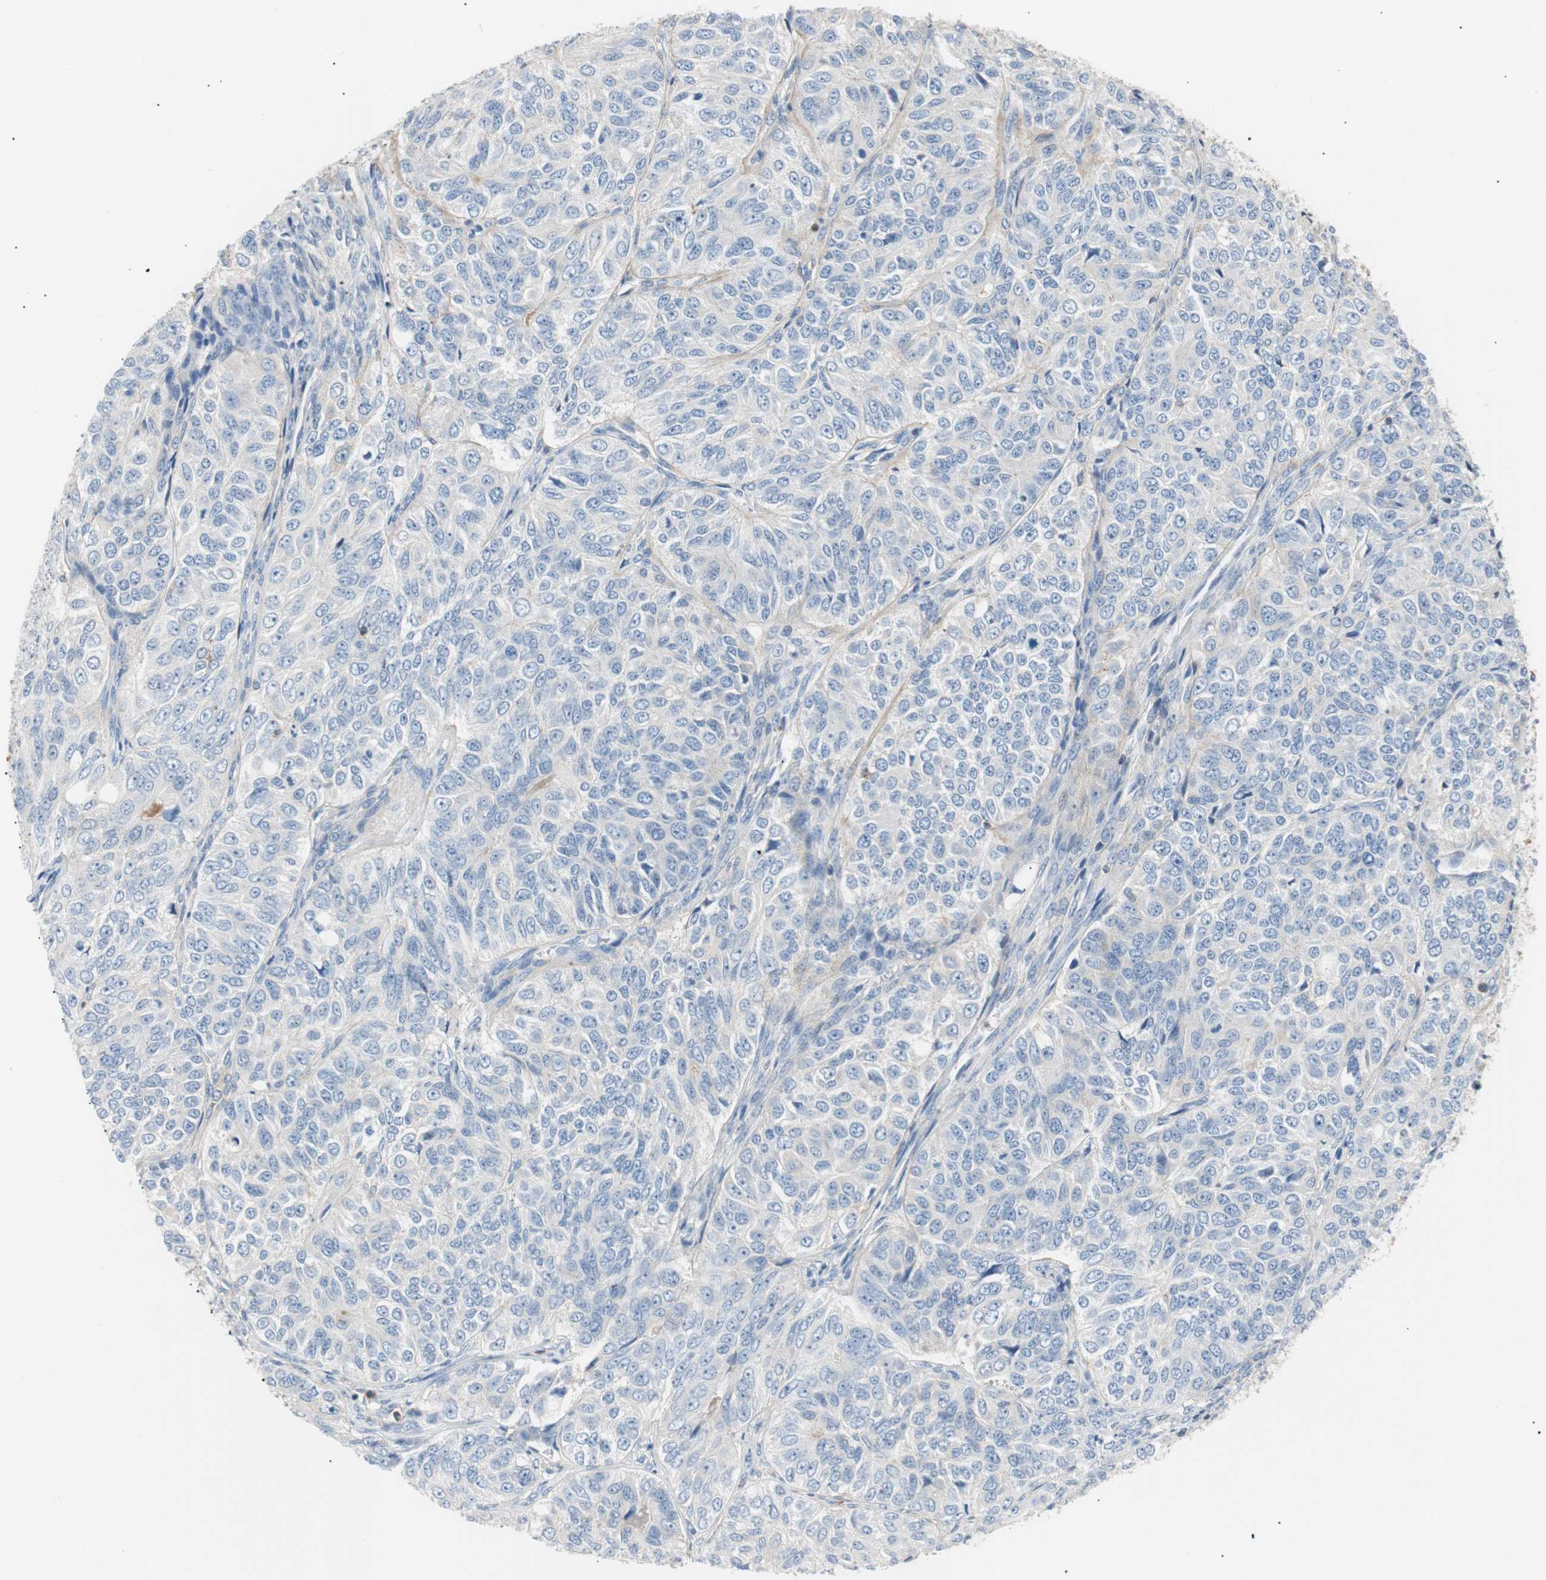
{"staining": {"intensity": "negative", "quantity": "none", "location": "none"}, "tissue": "ovarian cancer", "cell_type": "Tumor cells", "image_type": "cancer", "snomed": [{"axis": "morphology", "description": "Carcinoma, endometroid"}, {"axis": "topography", "description": "Ovary"}], "caption": "Tumor cells show no significant expression in ovarian cancer (endometroid carcinoma).", "gene": "TNFRSF18", "patient": {"sex": "female", "age": 51}}